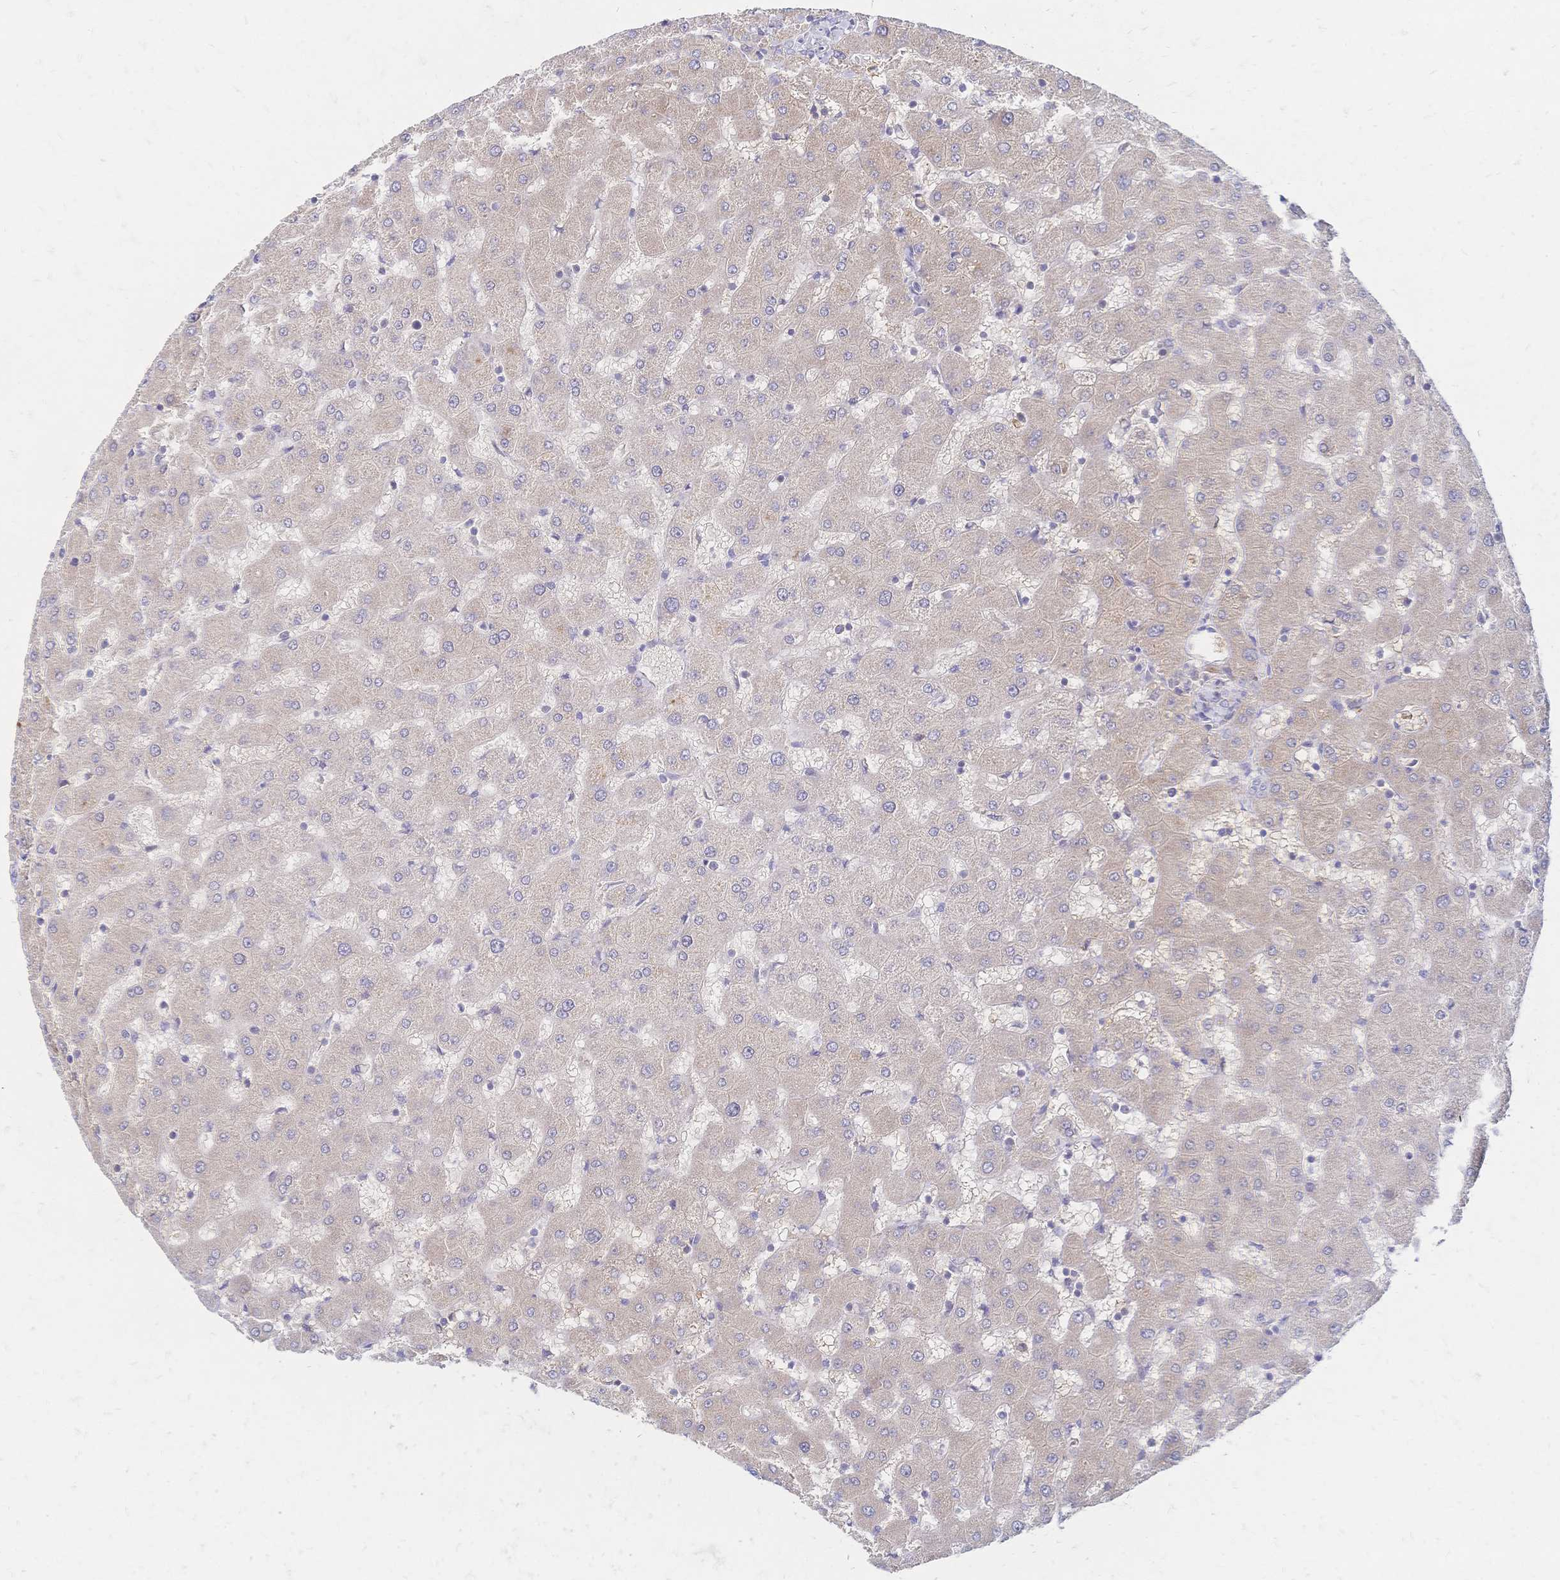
{"staining": {"intensity": "negative", "quantity": "none", "location": "none"}, "tissue": "liver", "cell_type": "Cholangiocytes", "image_type": "normal", "snomed": [{"axis": "morphology", "description": "Normal tissue, NOS"}, {"axis": "topography", "description": "Liver"}], "caption": "The histopathology image reveals no significant positivity in cholangiocytes of liver. Brightfield microscopy of immunohistochemistry (IHC) stained with DAB (3,3'-diaminobenzidine) (brown) and hematoxylin (blue), captured at high magnification.", "gene": "VWC2L", "patient": {"sex": "female", "age": 63}}